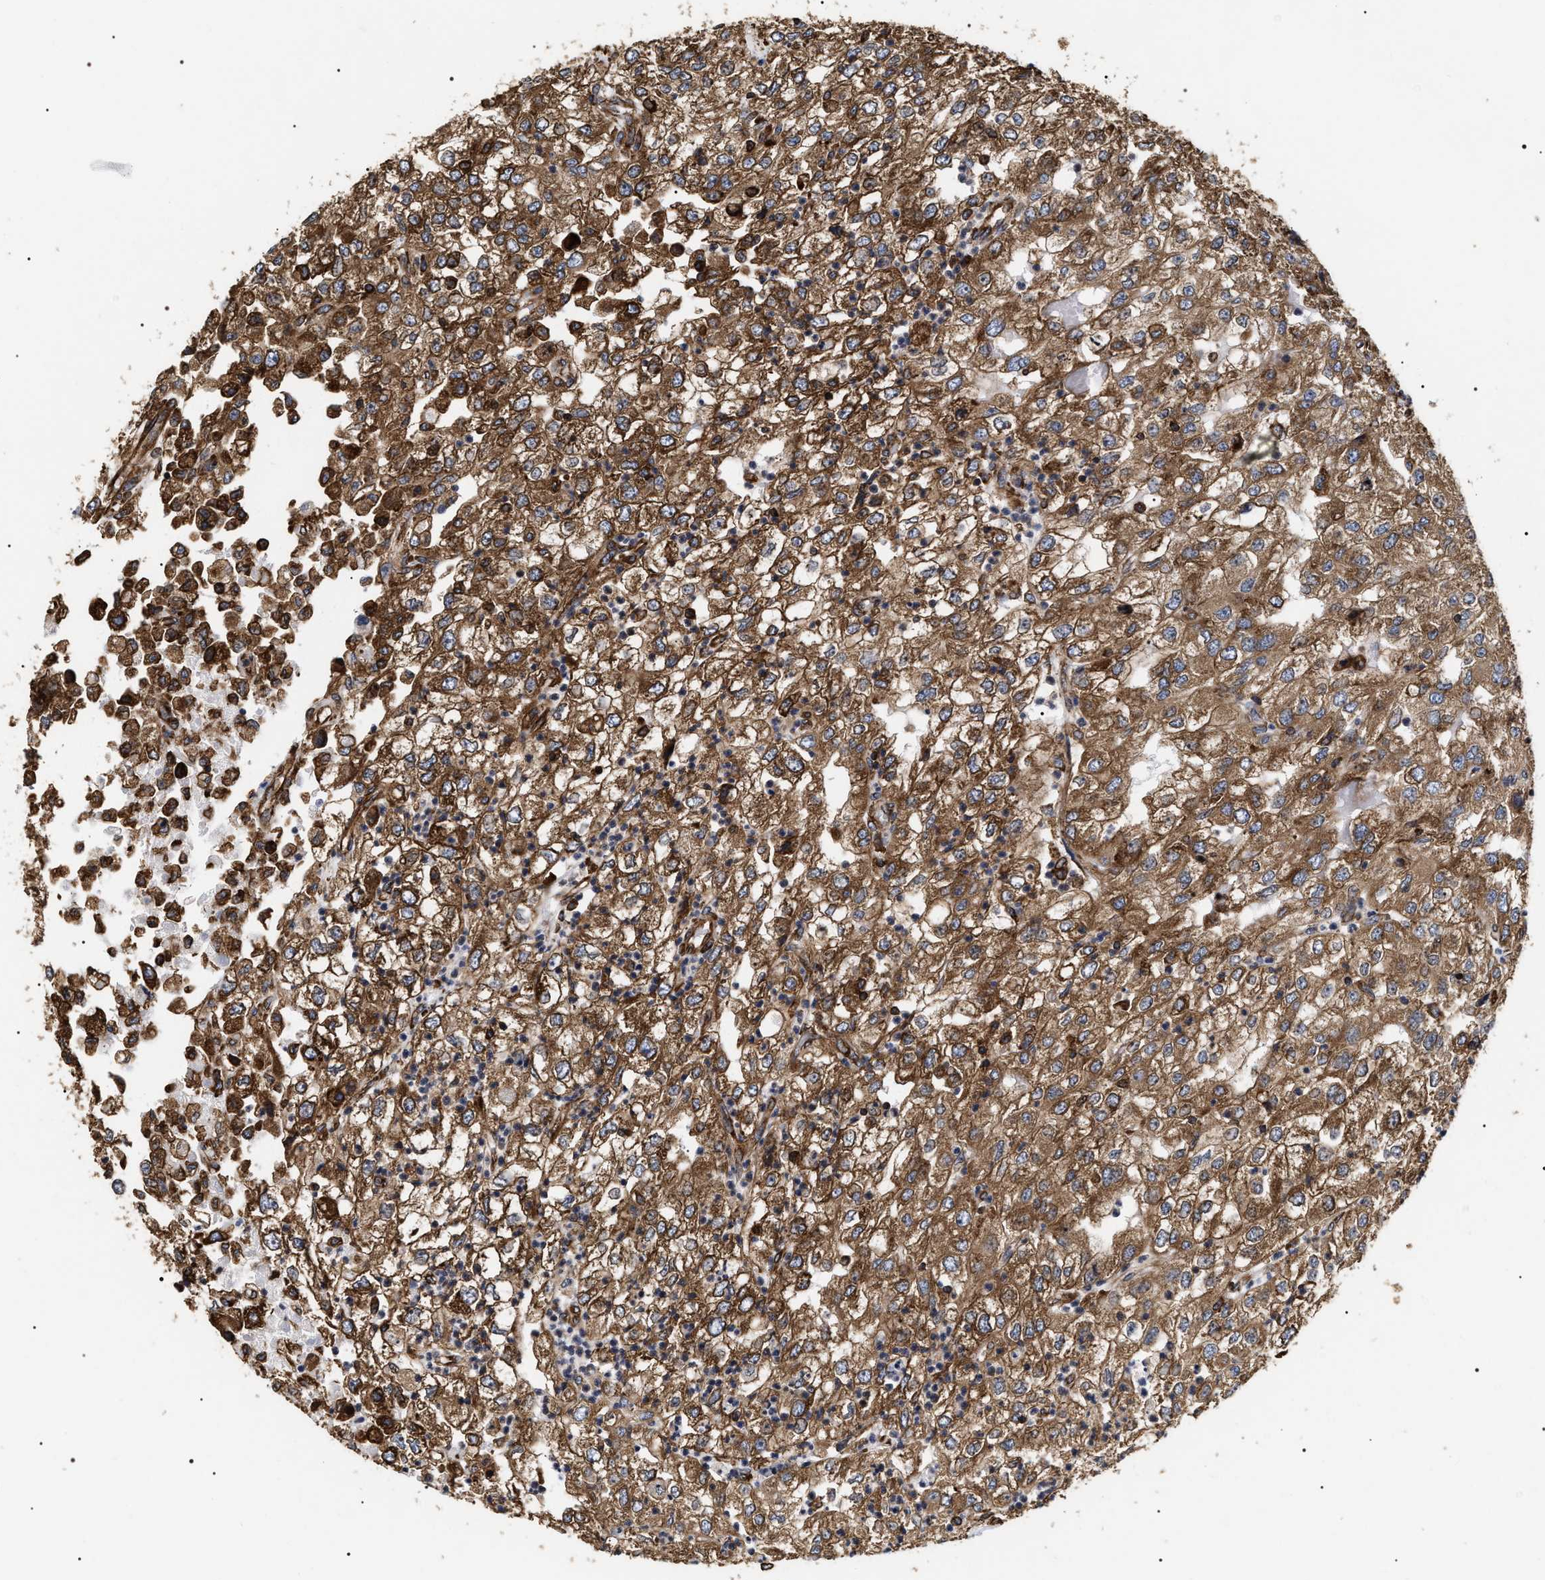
{"staining": {"intensity": "strong", "quantity": ">75%", "location": "cytoplasmic/membranous"}, "tissue": "renal cancer", "cell_type": "Tumor cells", "image_type": "cancer", "snomed": [{"axis": "morphology", "description": "Adenocarcinoma, NOS"}, {"axis": "topography", "description": "Kidney"}], "caption": "This image exhibits IHC staining of adenocarcinoma (renal), with high strong cytoplasmic/membranous staining in approximately >75% of tumor cells.", "gene": "SERBP1", "patient": {"sex": "female", "age": 54}}